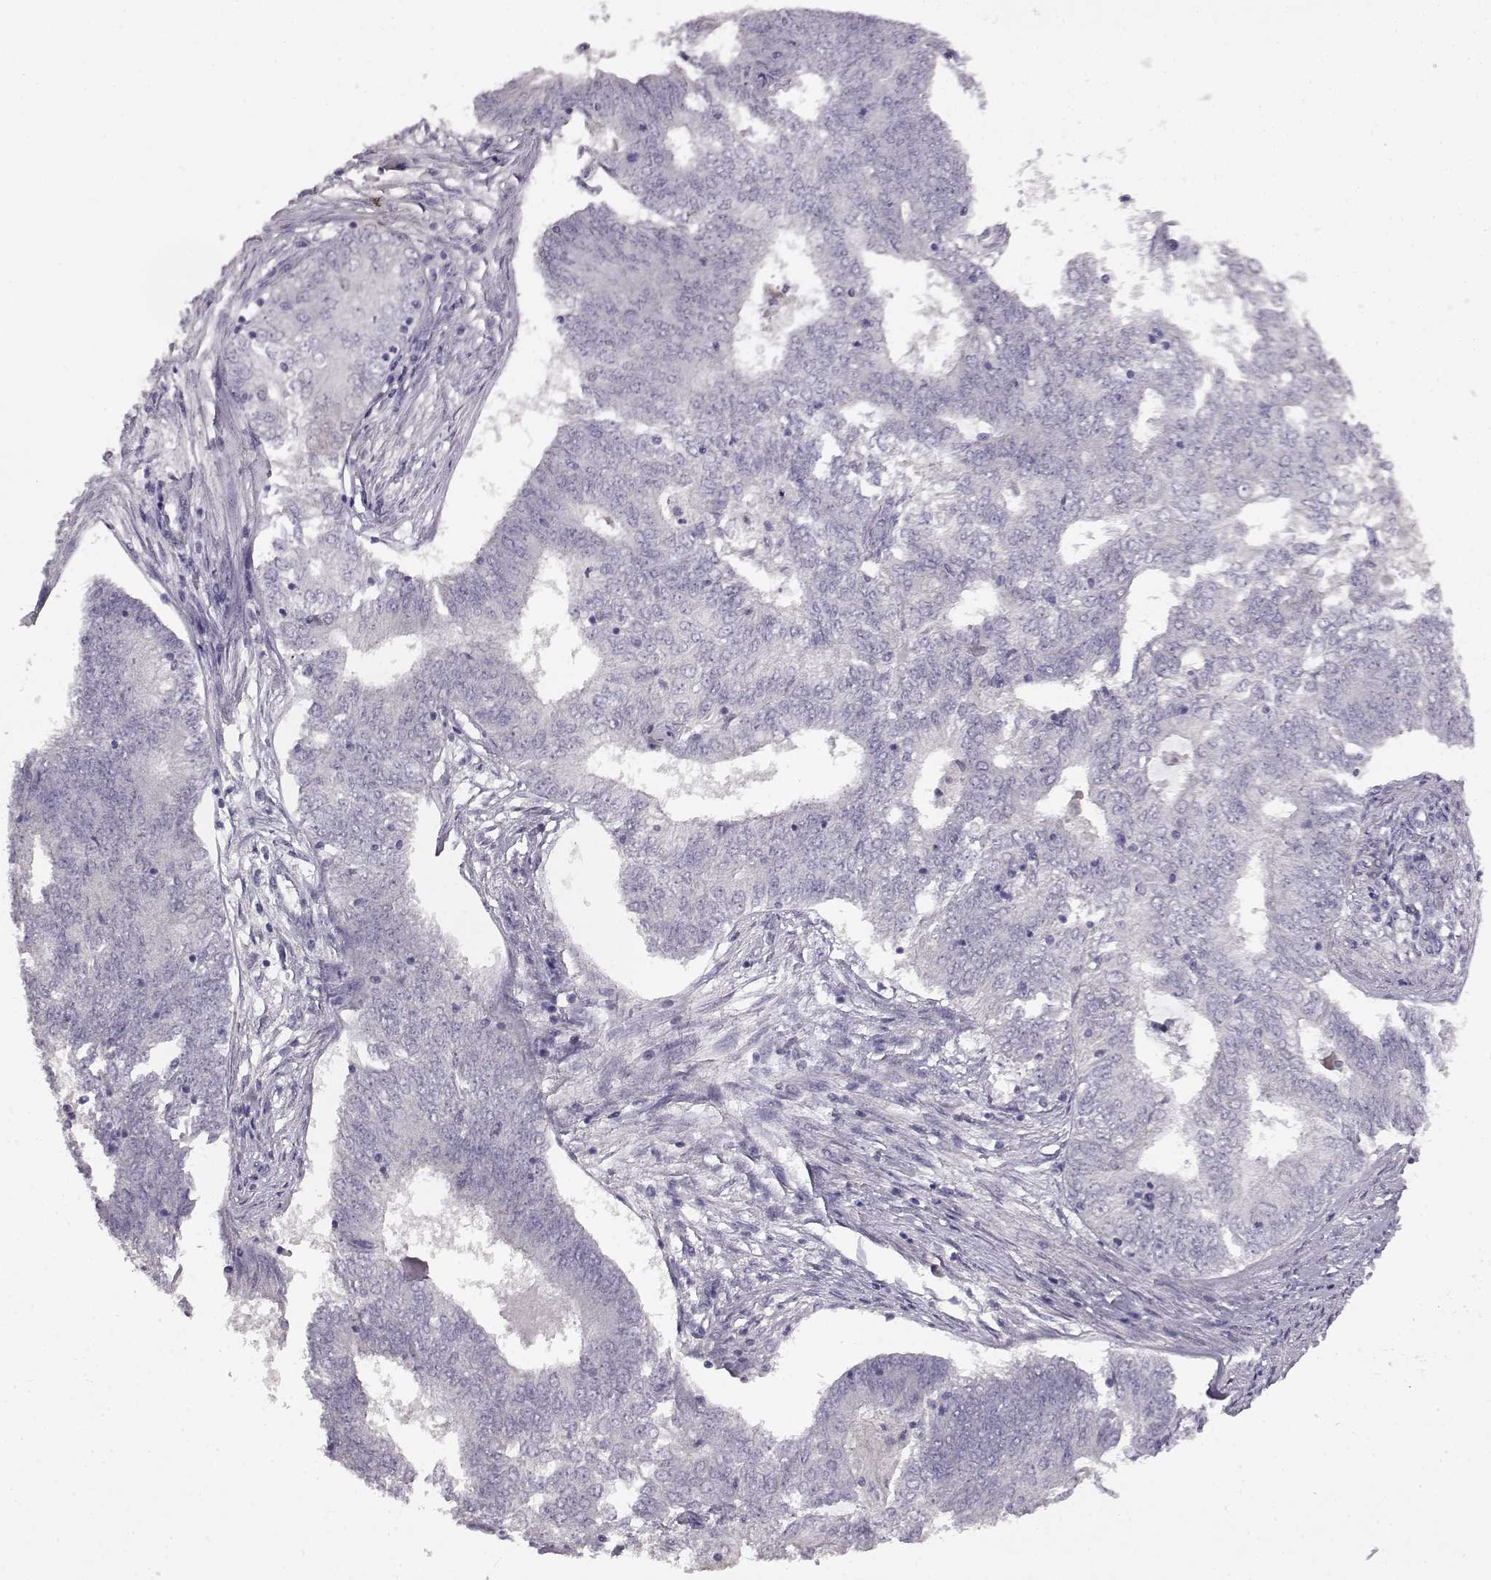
{"staining": {"intensity": "negative", "quantity": "none", "location": "none"}, "tissue": "endometrial cancer", "cell_type": "Tumor cells", "image_type": "cancer", "snomed": [{"axis": "morphology", "description": "Adenocarcinoma, NOS"}, {"axis": "topography", "description": "Endometrium"}], "caption": "This is an immunohistochemistry photomicrograph of human endometrial cancer. There is no expression in tumor cells.", "gene": "SPAG17", "patient": {"sex": "female", "age": 62}}